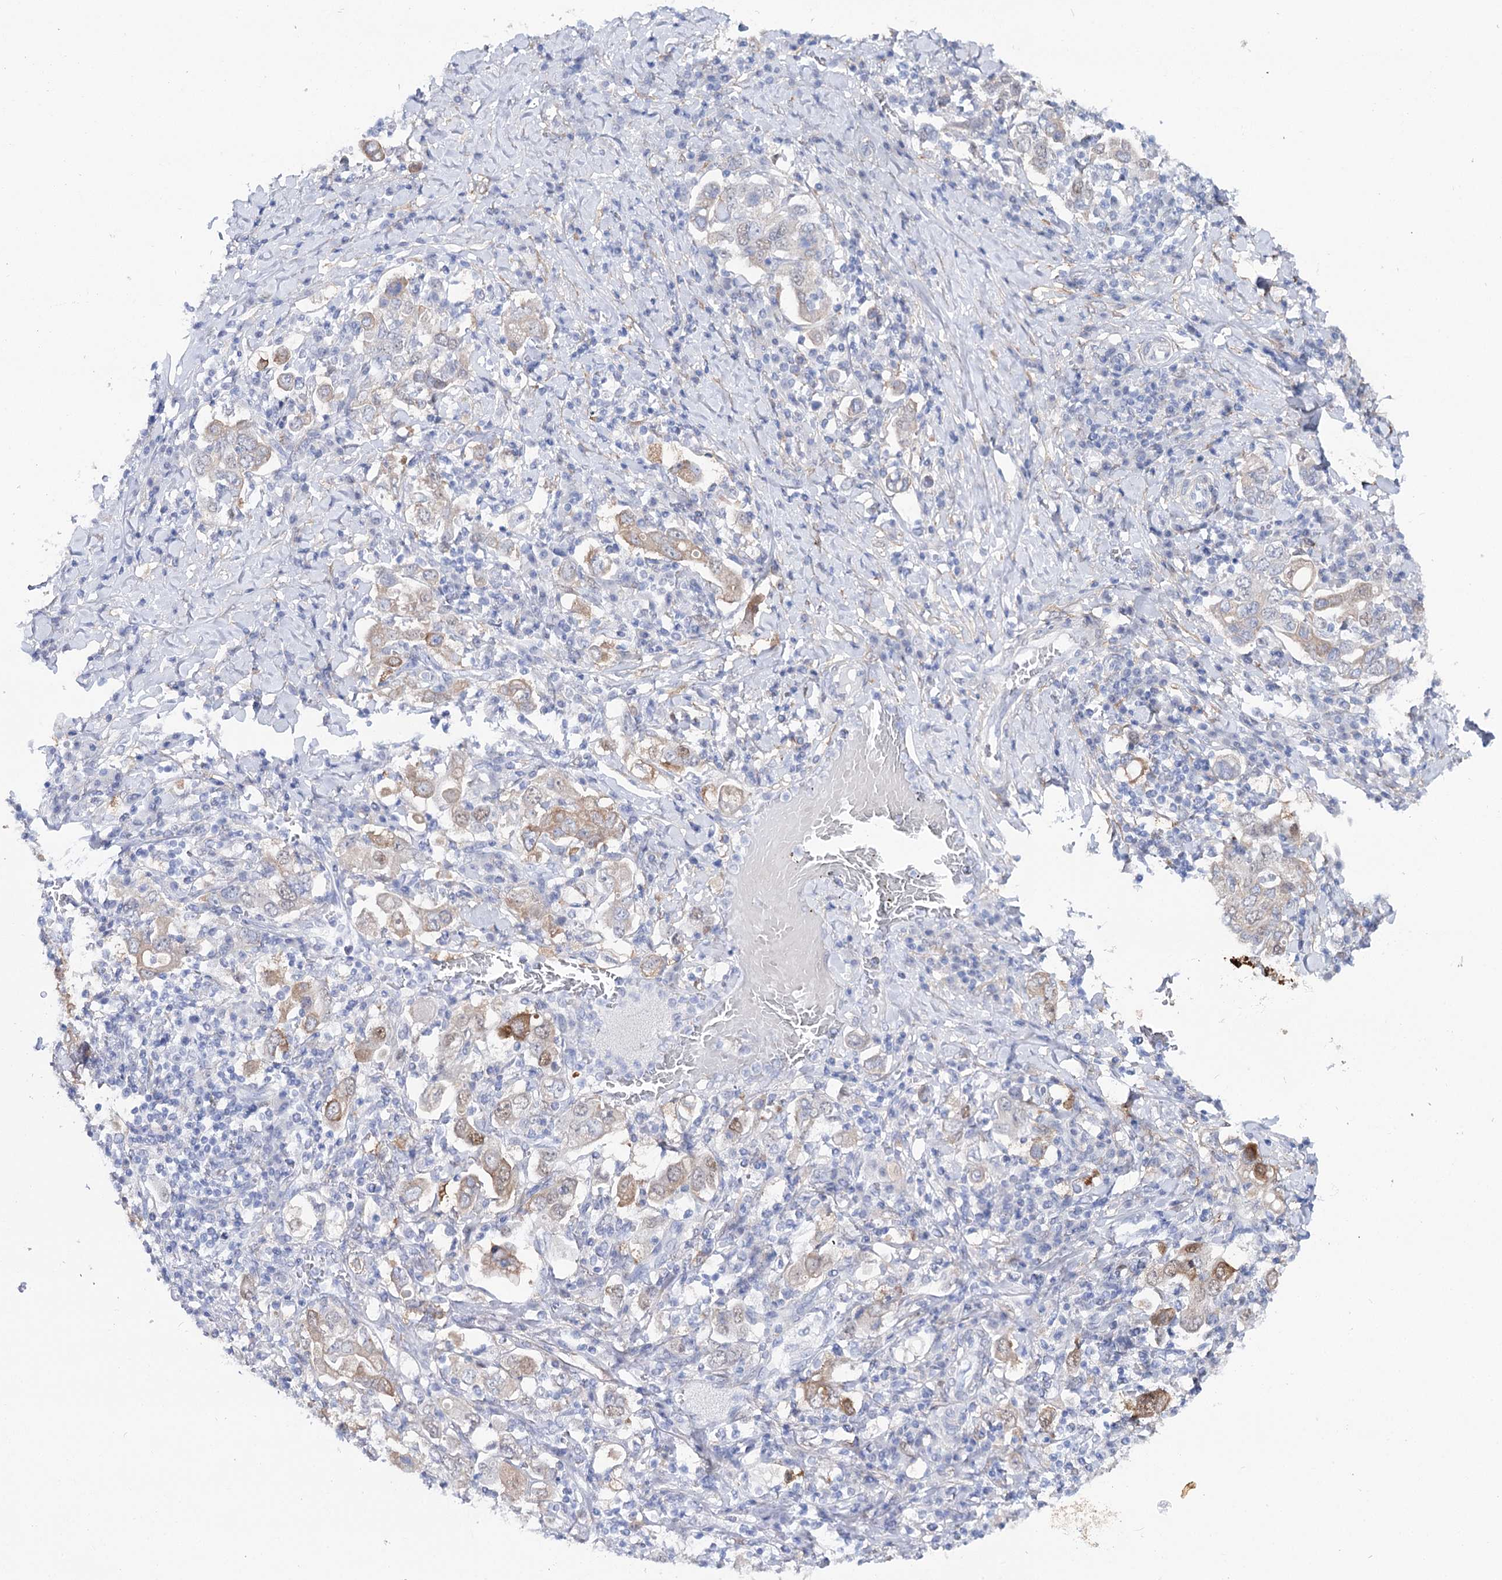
{"staining": {"intensity": "weak", "quantity": "25%-75%", "location": "cytoplasmic/membranous"}, "tissue": "stomach cancer", "cell_type": "Tumor cells", "image_type": "cancer", "snomed": [{"axis": "morphology", "description": "Adenocarcinoma, NOS"}, {"axis": "topography", "description": "Stomach, upper"}], "caption": "This is a histology image of immunohistochemistry (IHC) staining of stomach cancer, which shows weak positivity in the cytoplasmic/membranous of tumor cells.", "gene": "UGDH", "patient": {"sex": "male", "age": 62}}